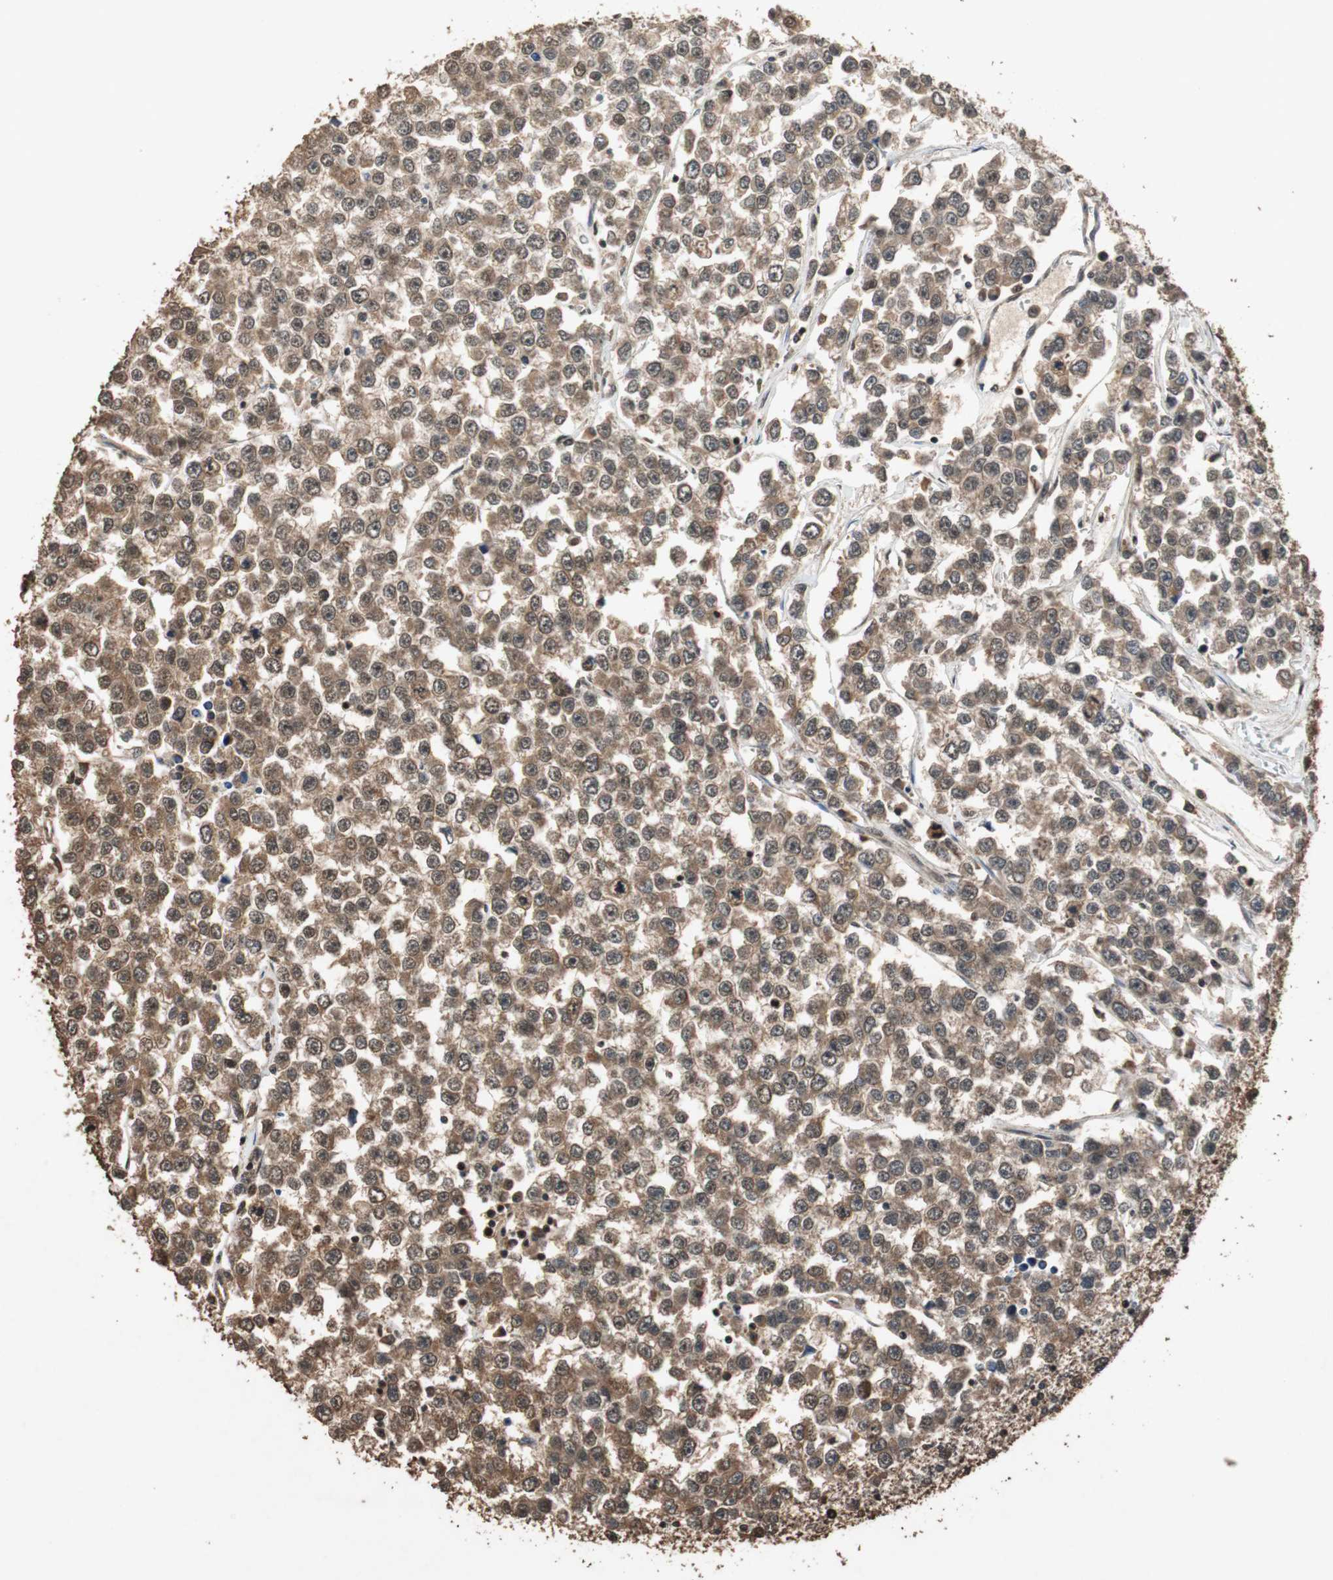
{"staining": {"intensity": "strong", "quantity": ">75%", "location": "cytoplasmic/membranous,nuclear"}, "tissue": "testis cancer", "cell_type": "Tumor cells", "image_type": "cancer", "snomed": [{"axis": "morphology", "description": "Seminoma, NOS"}, {"axis": "morphology", "description": "Carcinoma, Embryonal, NOS"}, {"axis": "topography", "description": "Testis"}], "caption": "This is a micrograph of immunohistochemistry staining of testis seminoma, which shows strong expression in the cytoplasmic/membranous and nuclear of tumor cells.", "gene": "ZNF18", "patient": {"sex": "male", "age": 52}}